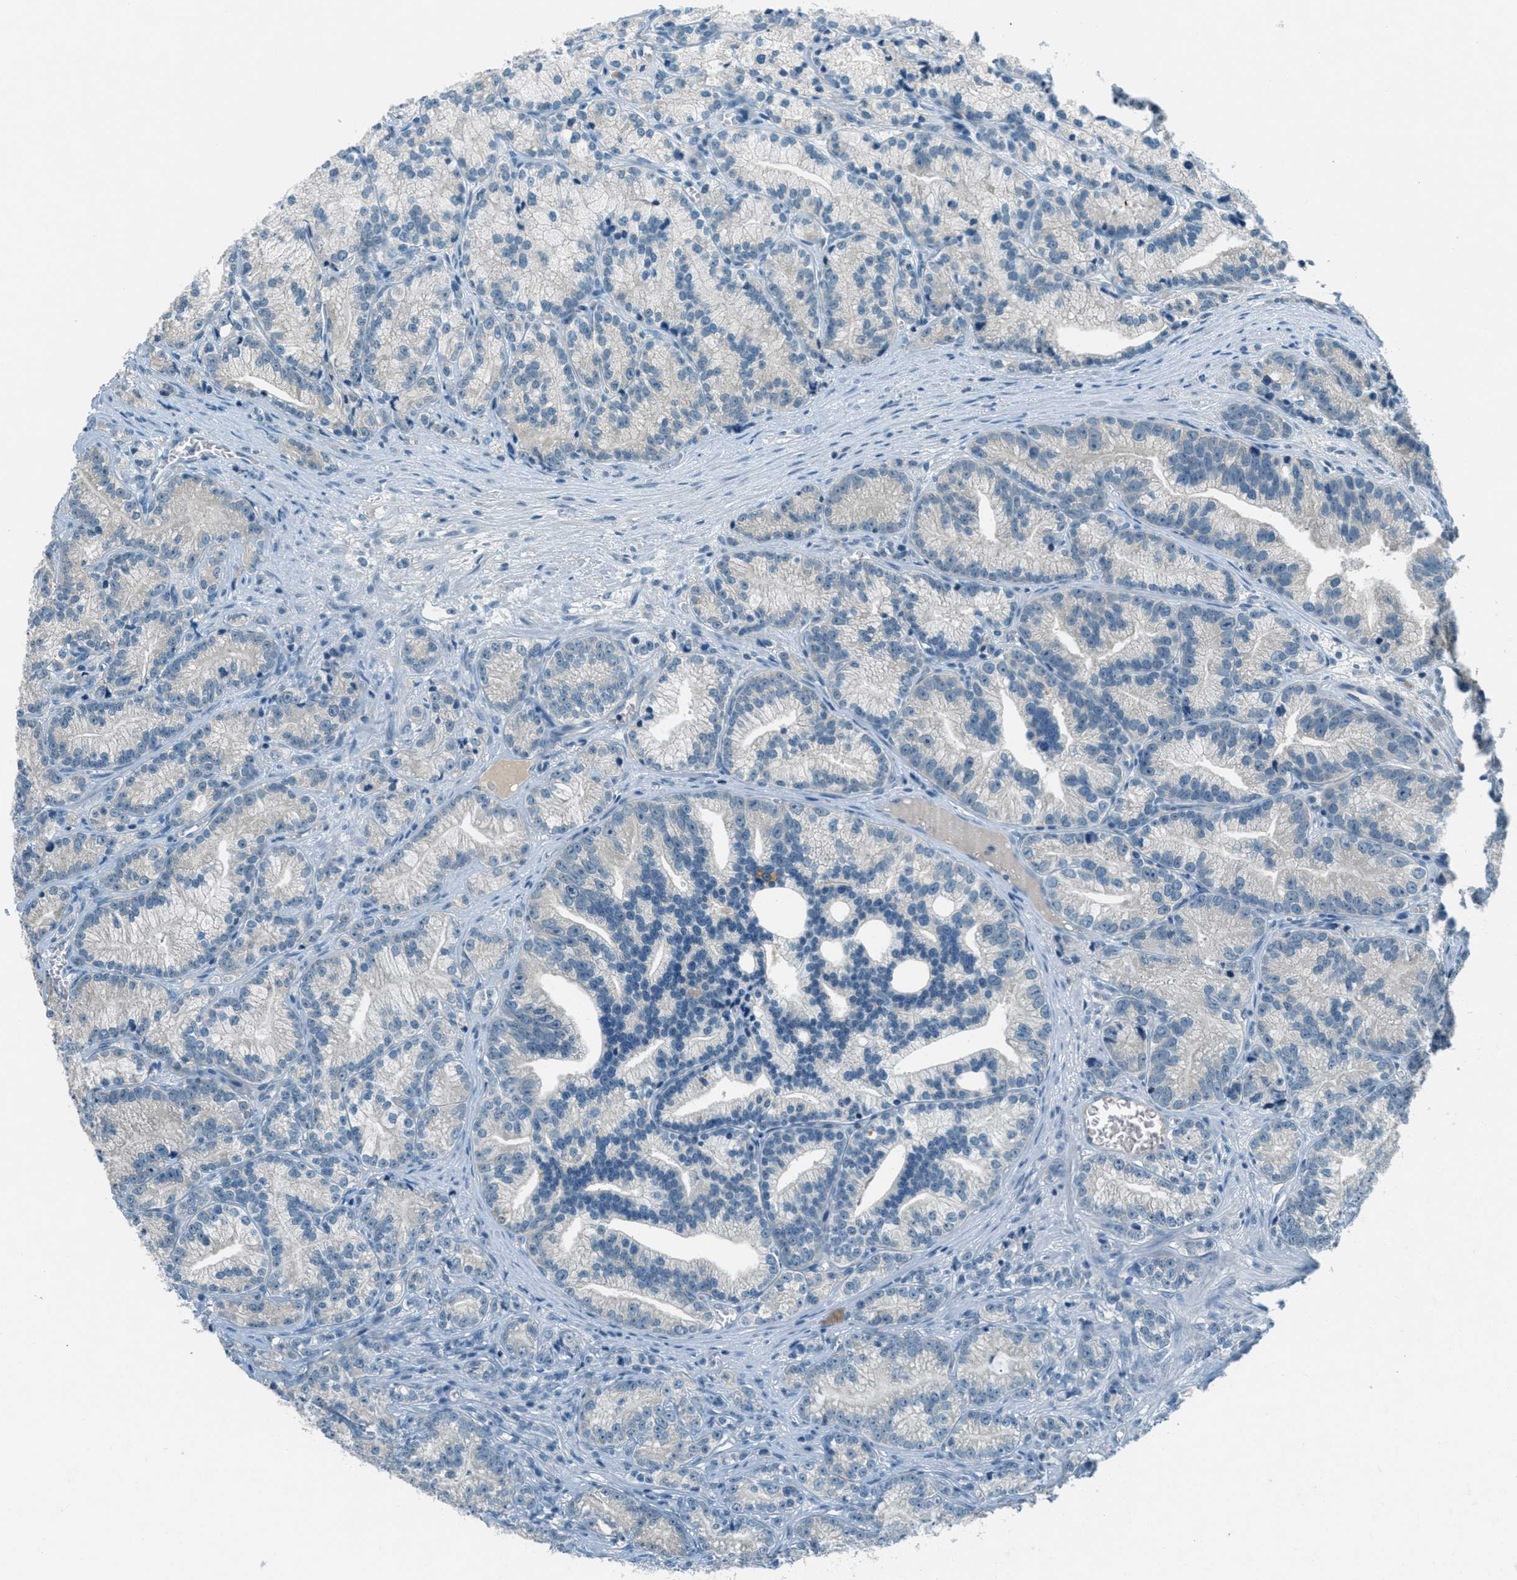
{"staining": {"intensity": "negative", "quantity": "none", "location": "none"}, "tissue": "prostate cancer", "cell_type": "Tumor cells", "image_type": "cancer", "snomed": [{"axis": "morphology", "description": "Adenocarcinoma, Low grade"}, {"axis": "topography", "description": "Prostate"}], "caption": "There is no significant expression in tumor cells of adenocarcinoma (low-grade) (prostate).", "gene": "MSLN", "patient": {"sex": "male", "age": 89}}